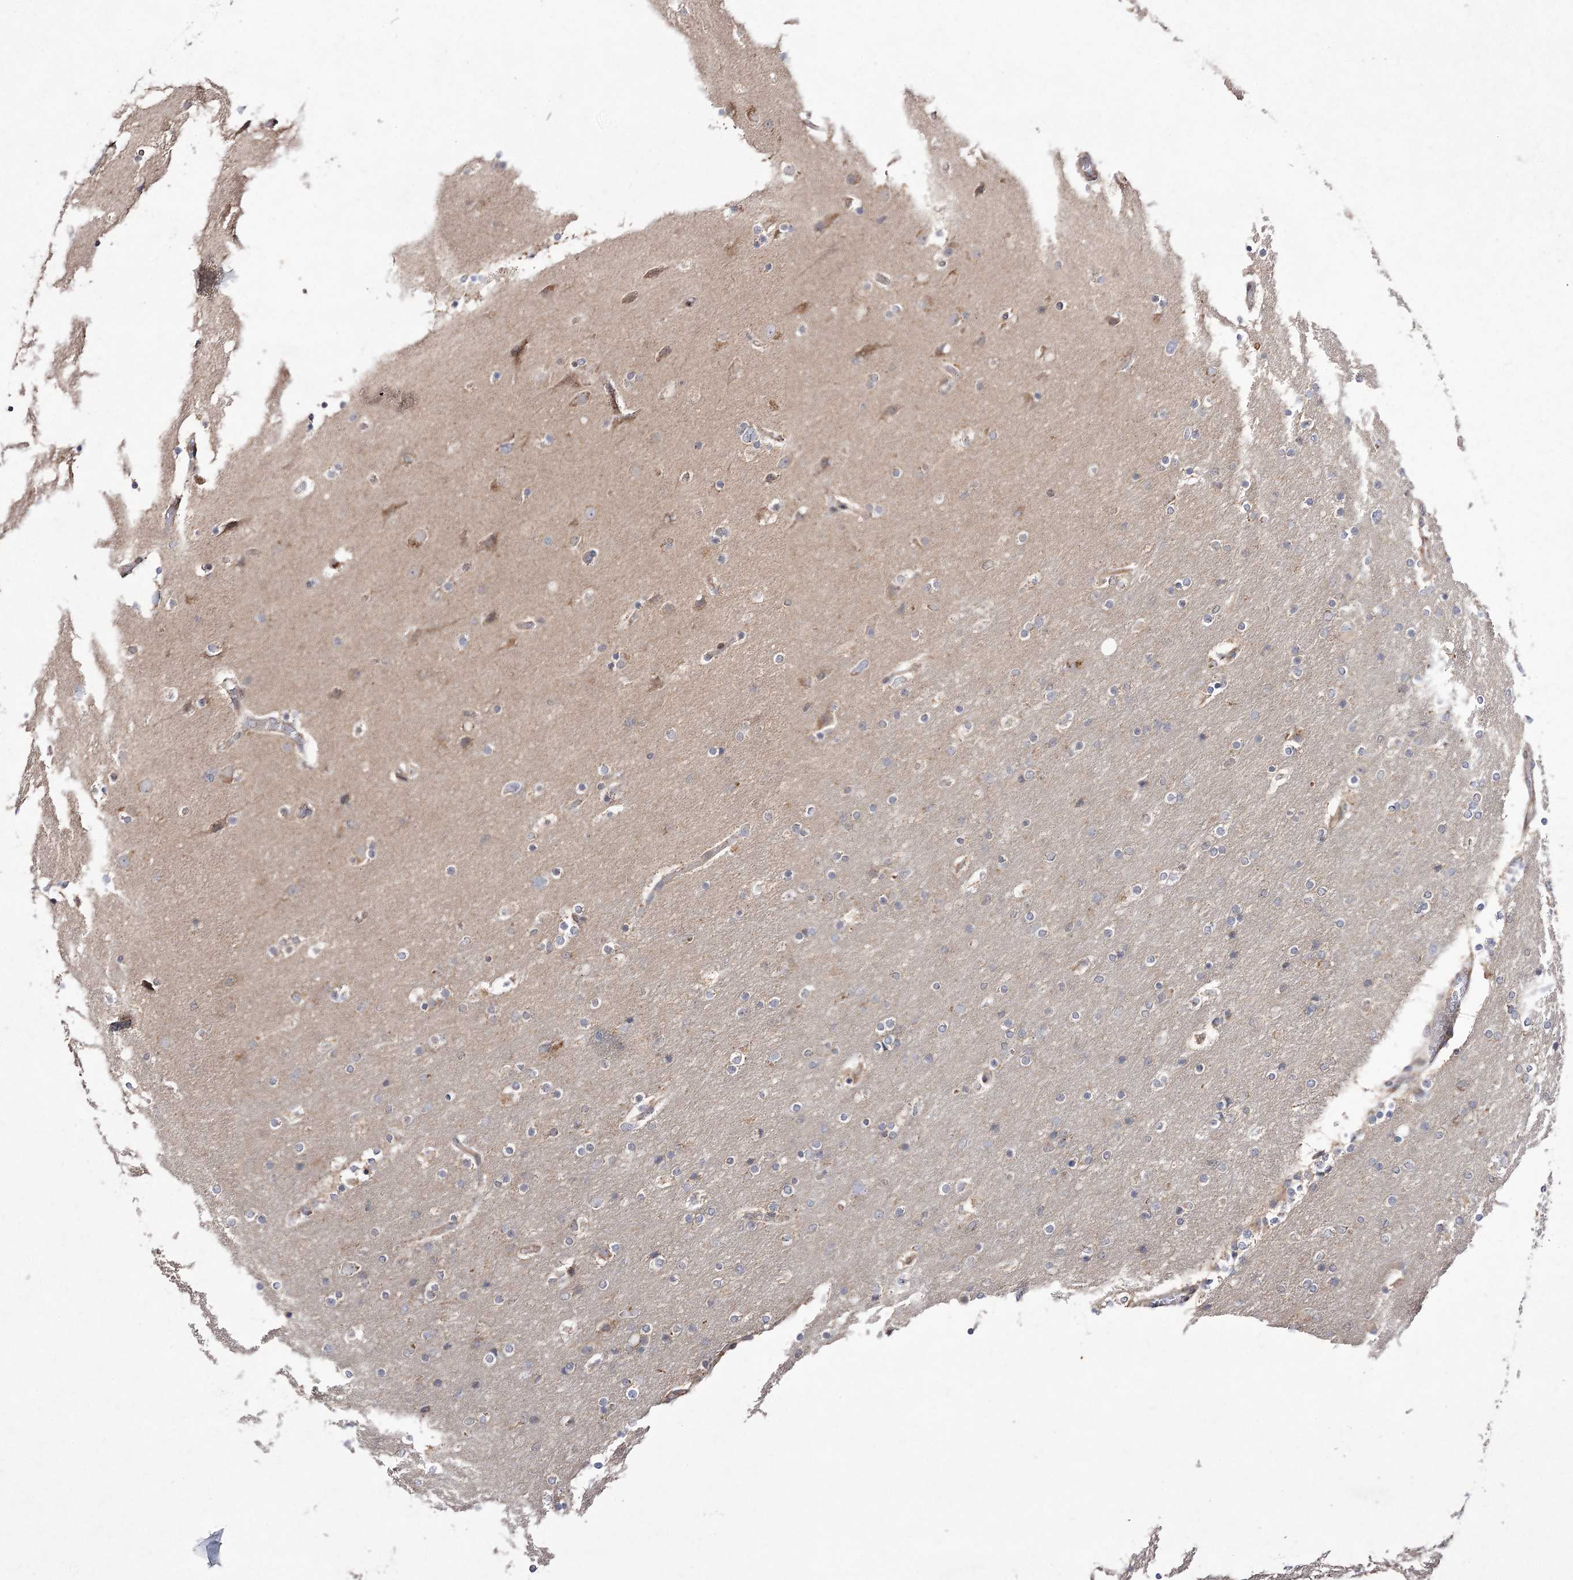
{"staining": {"intensity": "negative", "quantity": "none", "location": "none"}, "tissue": "glioma", "cell_type": "Tumor cells", "image_type": "cancer", "snomed": [{"axis": "morphology", "description": "Glioma, malignant, High grade"}, {"axis": "topography", "description": "Cerebral cortex"}], "caption": "This is an immunohistochemistry (IHC) histopathology image of high-grade glioma (malignant). There is no expression in tumor cells.", "gene": "FANCL", "patient": {"sex": "female", "age": 36}}